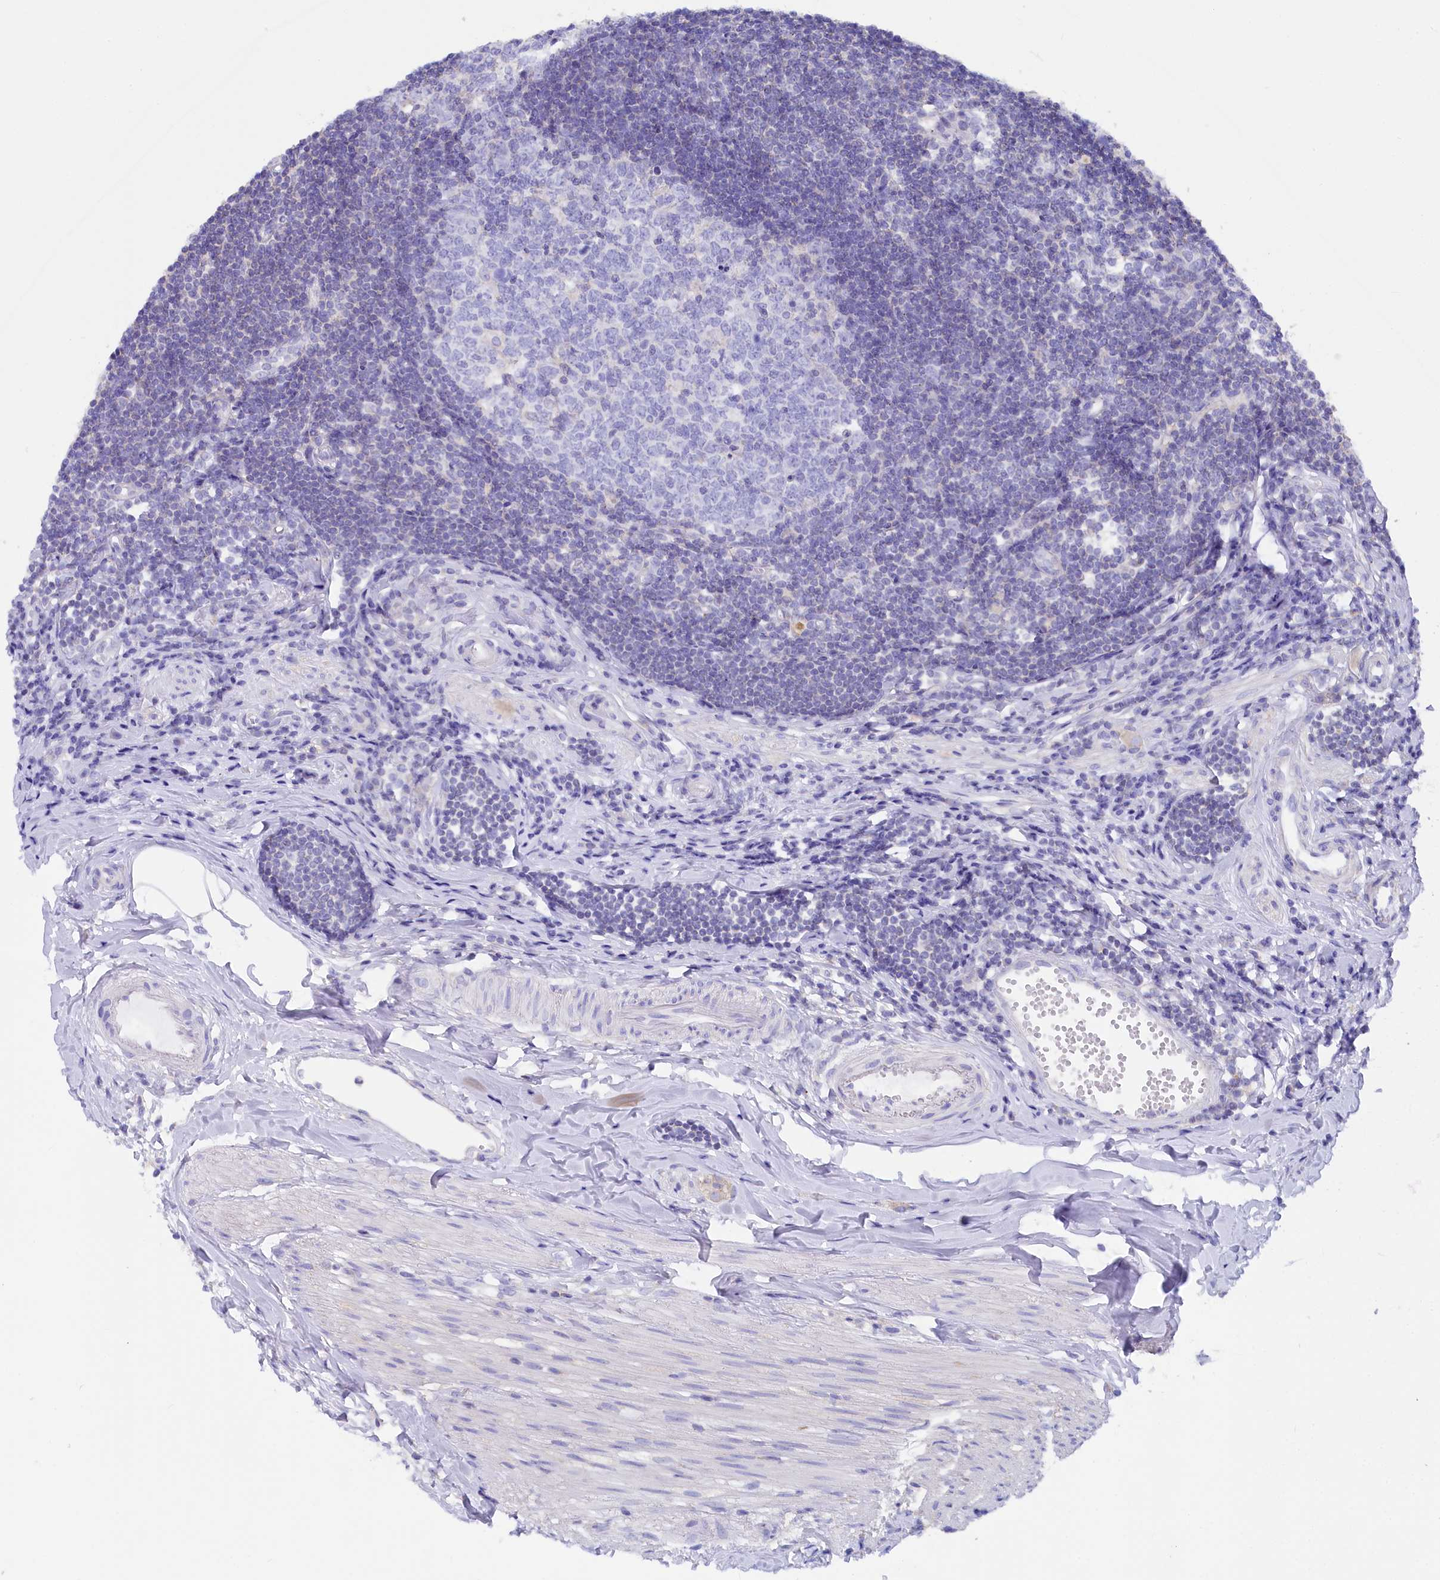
{"staining": {"intensity": "moderate", "quantity": "25%-75%", "location": "cytoplasmic/membranous"}, "tissue": "appendix", "cell_type": "Glandular cells", "image_type": "normal", "snomed": [{"axis": "morphology", "description": "Normal tissue, NOS"}, {"axis": "topography", "description": "Appendix"}], "caption": "Moderate cytoplasmic/membranous protein expression is identified in about 25%-75% of glandular cells in appendix. The protein of interest is stained brown, and the nuclei are stained in blue (DAB IHC with brightfield microscopy, high magnification).", "gene": "VPS26B", "patient": {"sex": "female", "age": 54}}